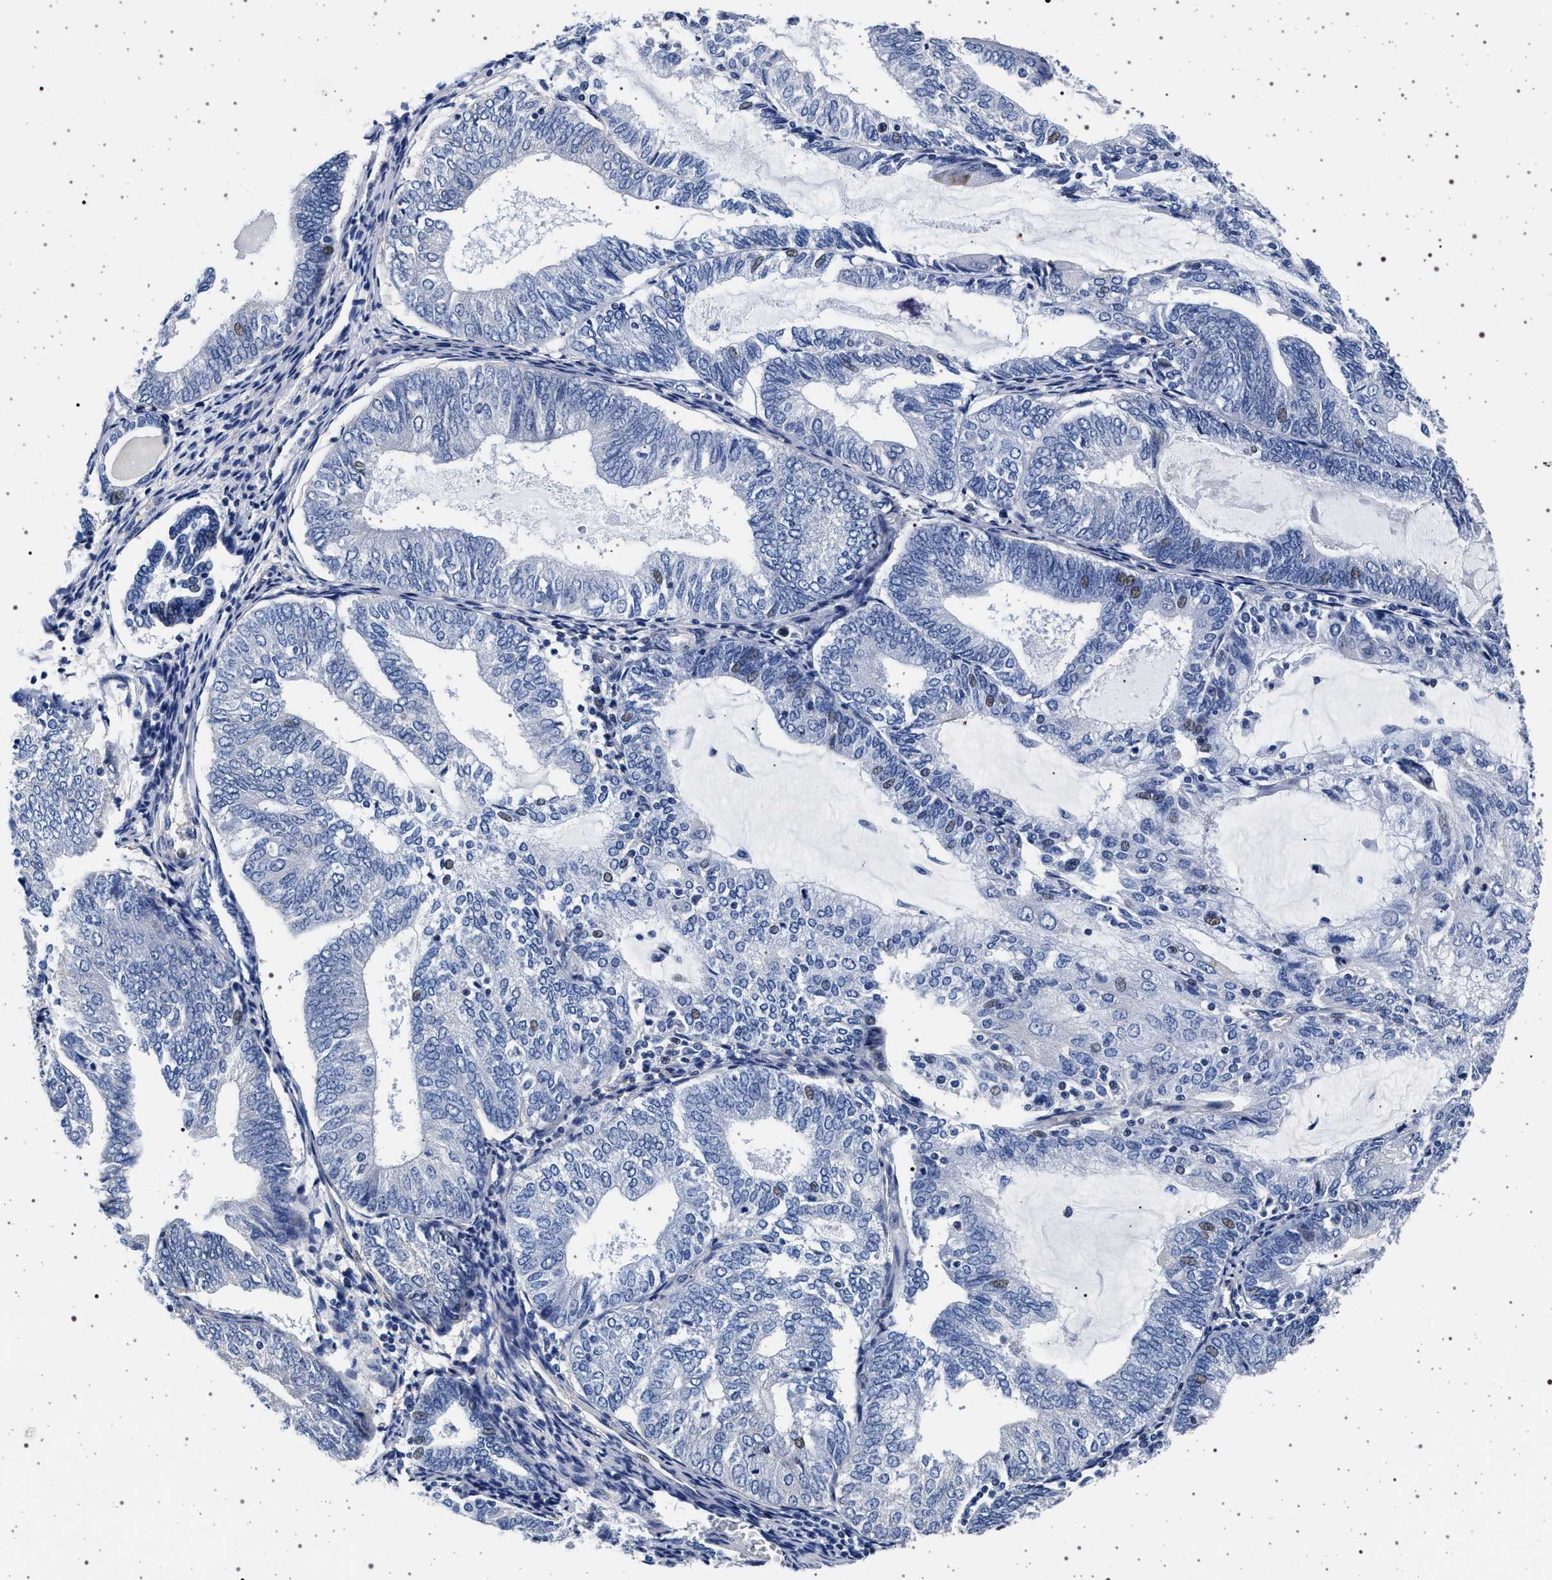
{"staining": {"intensity": "negative", "quantity": "none", "location": "none"}, "tissue": "endometrial cancer", "cell_type": "Tumor cells", "image_type": "cancer", "snomed": [{"axis": "morphology", "description": "Adenocarcinoma, NOS"}, {"axis": "topography", "description": "Endometrium"}], "caption": "Tumor cells are negative for brown protein staining in endometrial cancer.", "gene": "SLC9A1", "patient": {"sex": "female", "age": 81}}